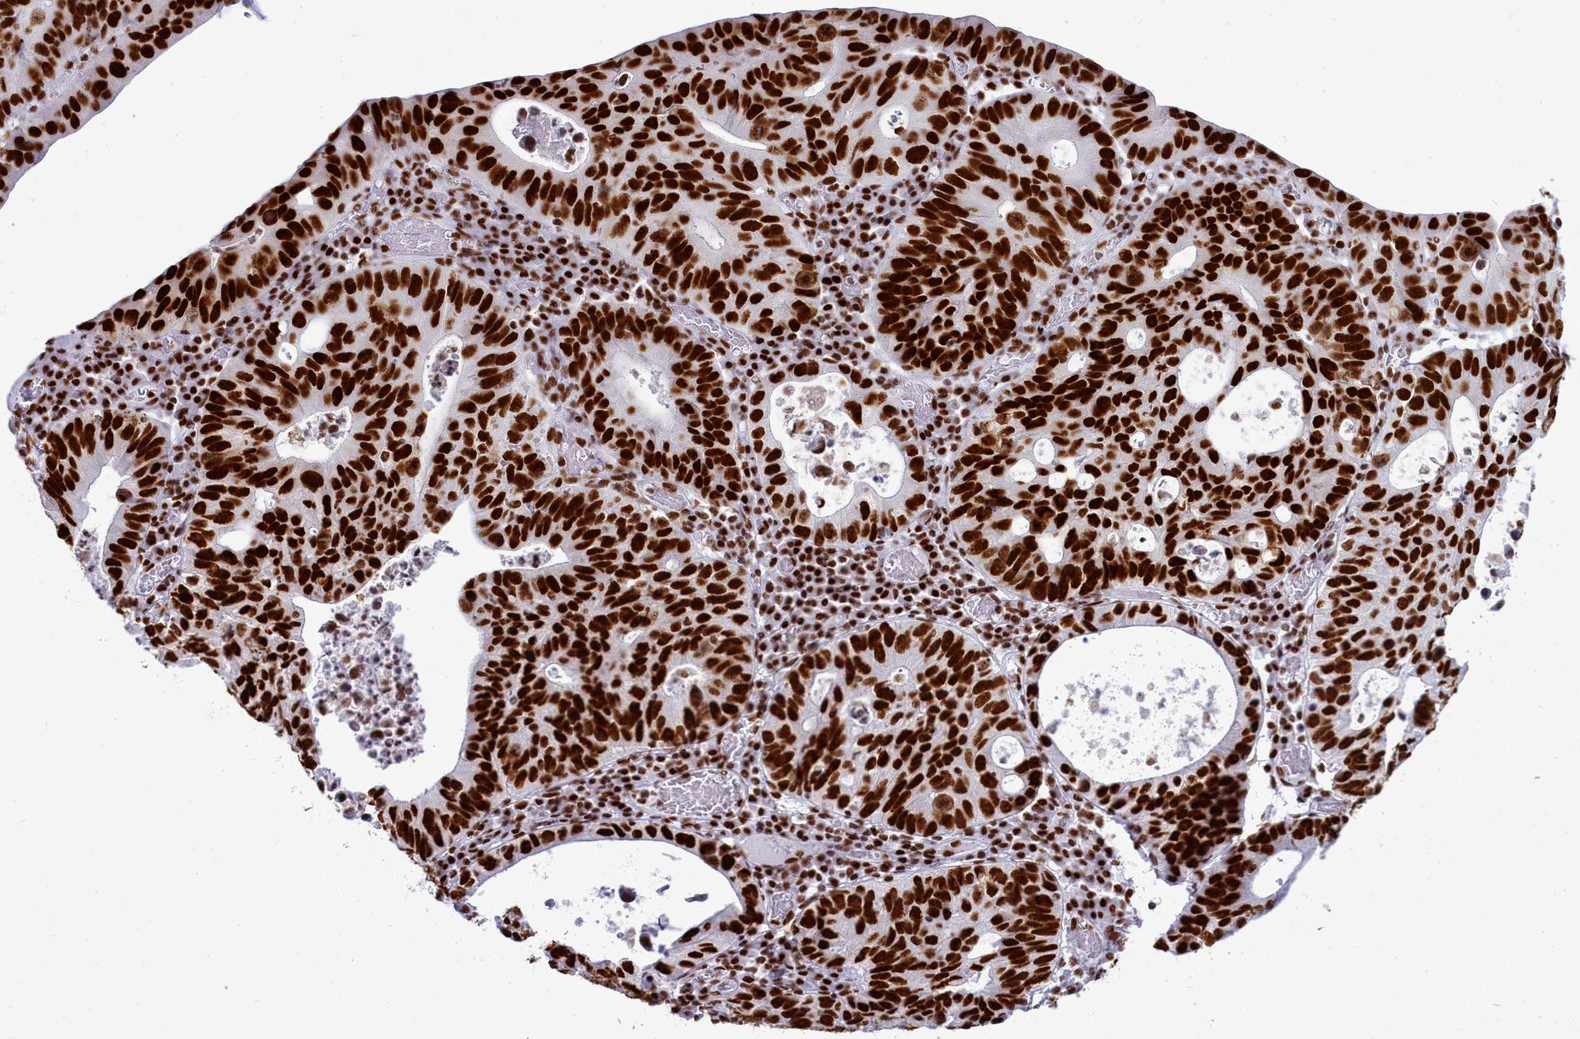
{"staining": {"intensity": "strong", "quantity": ">75%", "location": "nuclear"}, "tissue": "stomach cancer", "cell_type": "Tumor cells", "image_type": "cancer", "snomed": [{"axis": "morphology", "description": "Adenocarcinoma, NOS"}, {"axis": "topography", "description": "Stomach"}], "caption": "Human adenocarcinoma (stomach) stained with a brown dye shows strong nuclear positive expression in about >75% of tumor cells.", "gene": "RALY", "patient": {"sex": "male", "age": 59}}